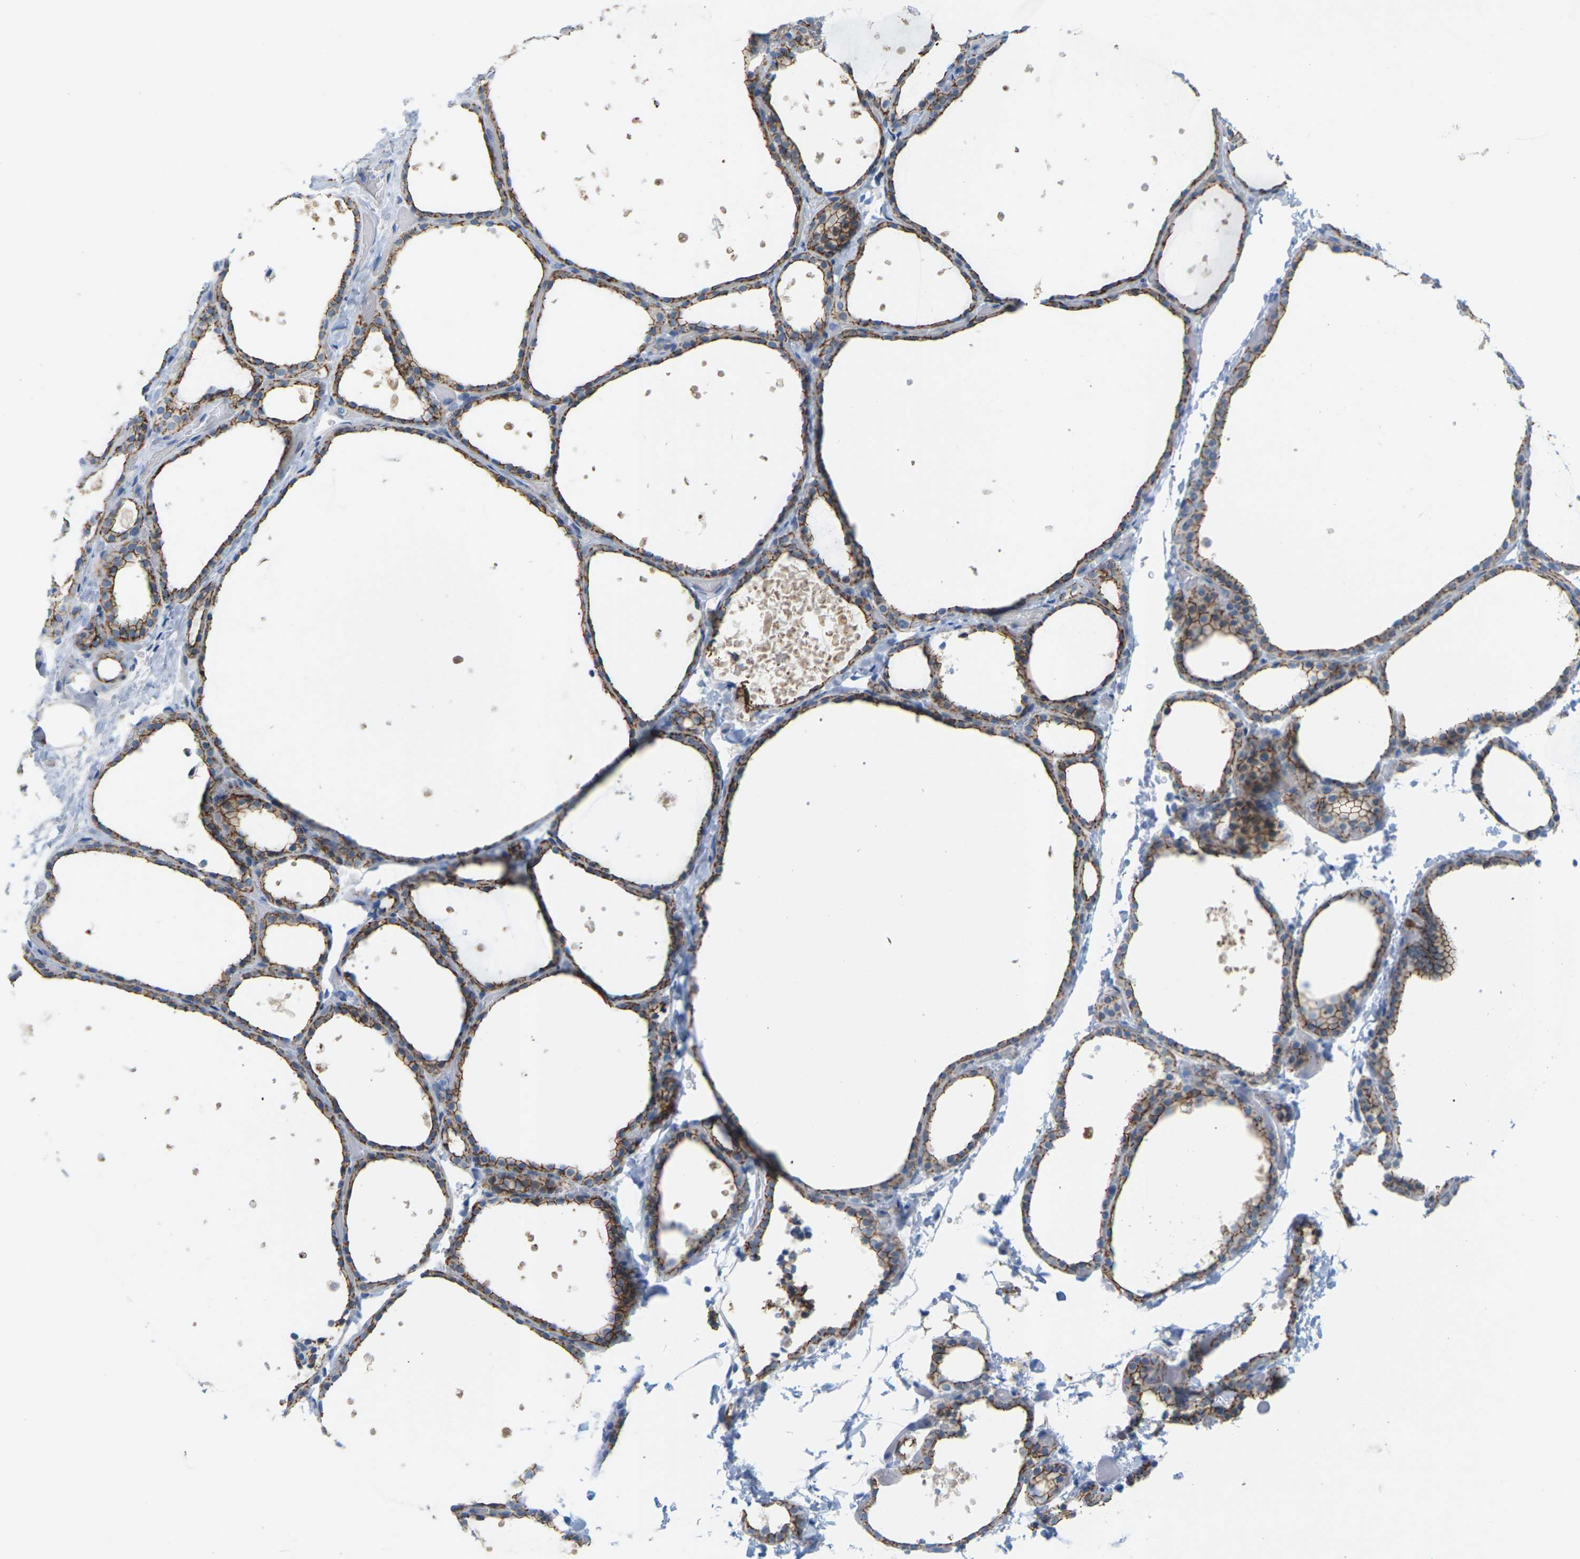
{"staining": {"intensity": "strong", "quantity": ">75%", "location": "cytoplasmic/membranous"}, "tissue": "thyroid gland", "cell_type": "Glandular cells", "image_type": "normal", "snomed": [{"axis": "morphology", "description": "Normal tissue, NOS"}, {"axis": "topography", "description": "Thyroid gland"}], "caption": "Immunohistochemical staining of unremarkable human thyroid gland displays >75% levels of strong cytoplasmic/membranous protein positivity in about >75% of glandular cells.", "gene": "CLDN3", "patient": {"sex": "female", "age": 44}}